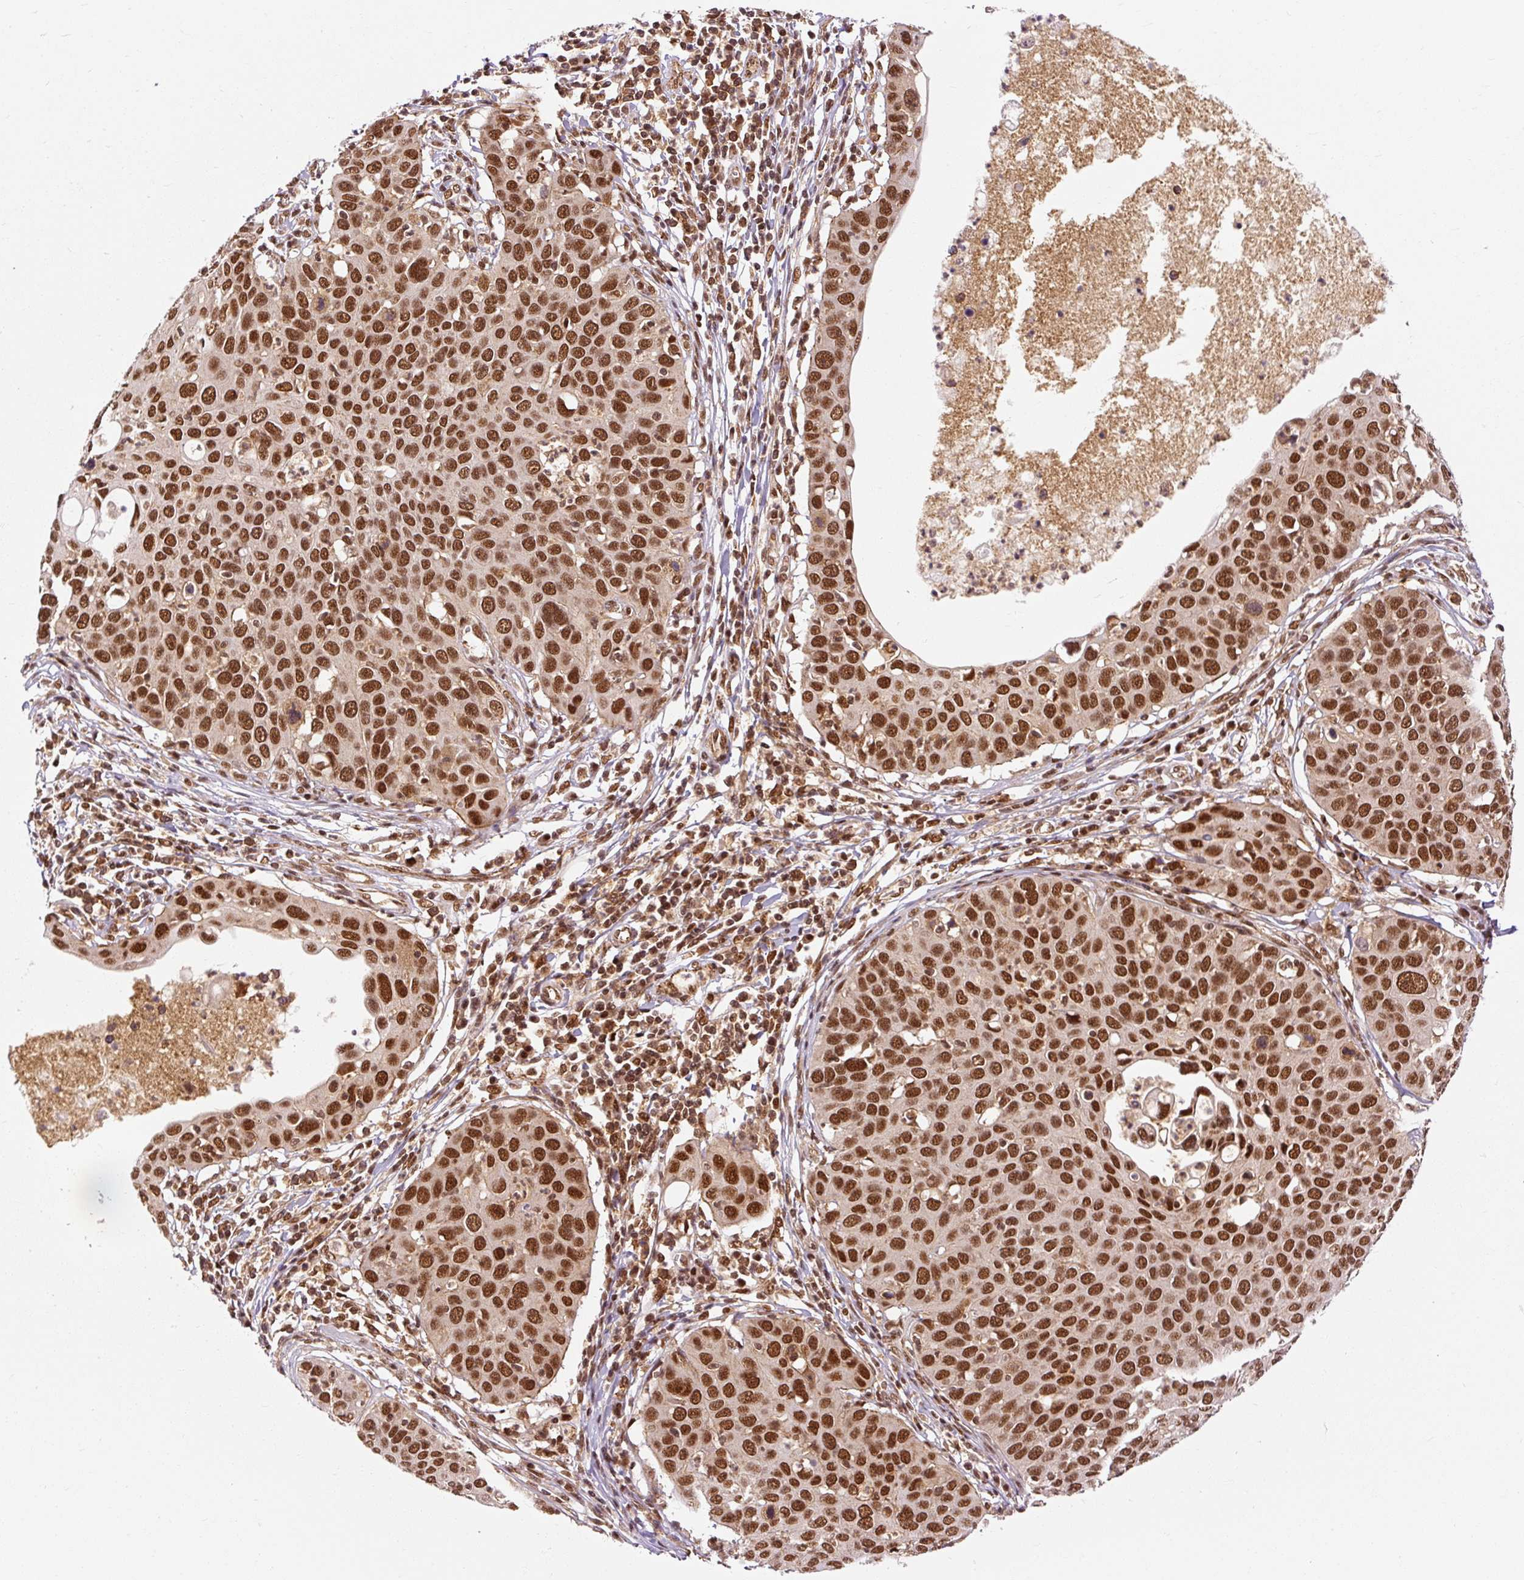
{"staining": {"intensity": "strong", "quantity": ">75%", "location": "nuclear"}, "tissue": "cervical cancer", "cell_type": "Tumor cells", "image_type": "cancer", "snomed": [{"axis": "morphology", "description": "Squamous cell carcinoma, NOS"}, {"axis": "topography", "description": "Cervix"}], "caption": "Cervical squamous cell carcinoma stained for a protein (brown) shows strong nuclear positive expression in about >75% of tumor cells.", "gene": "CSTF1", "patient": {"sex": "female", "age": 36}}